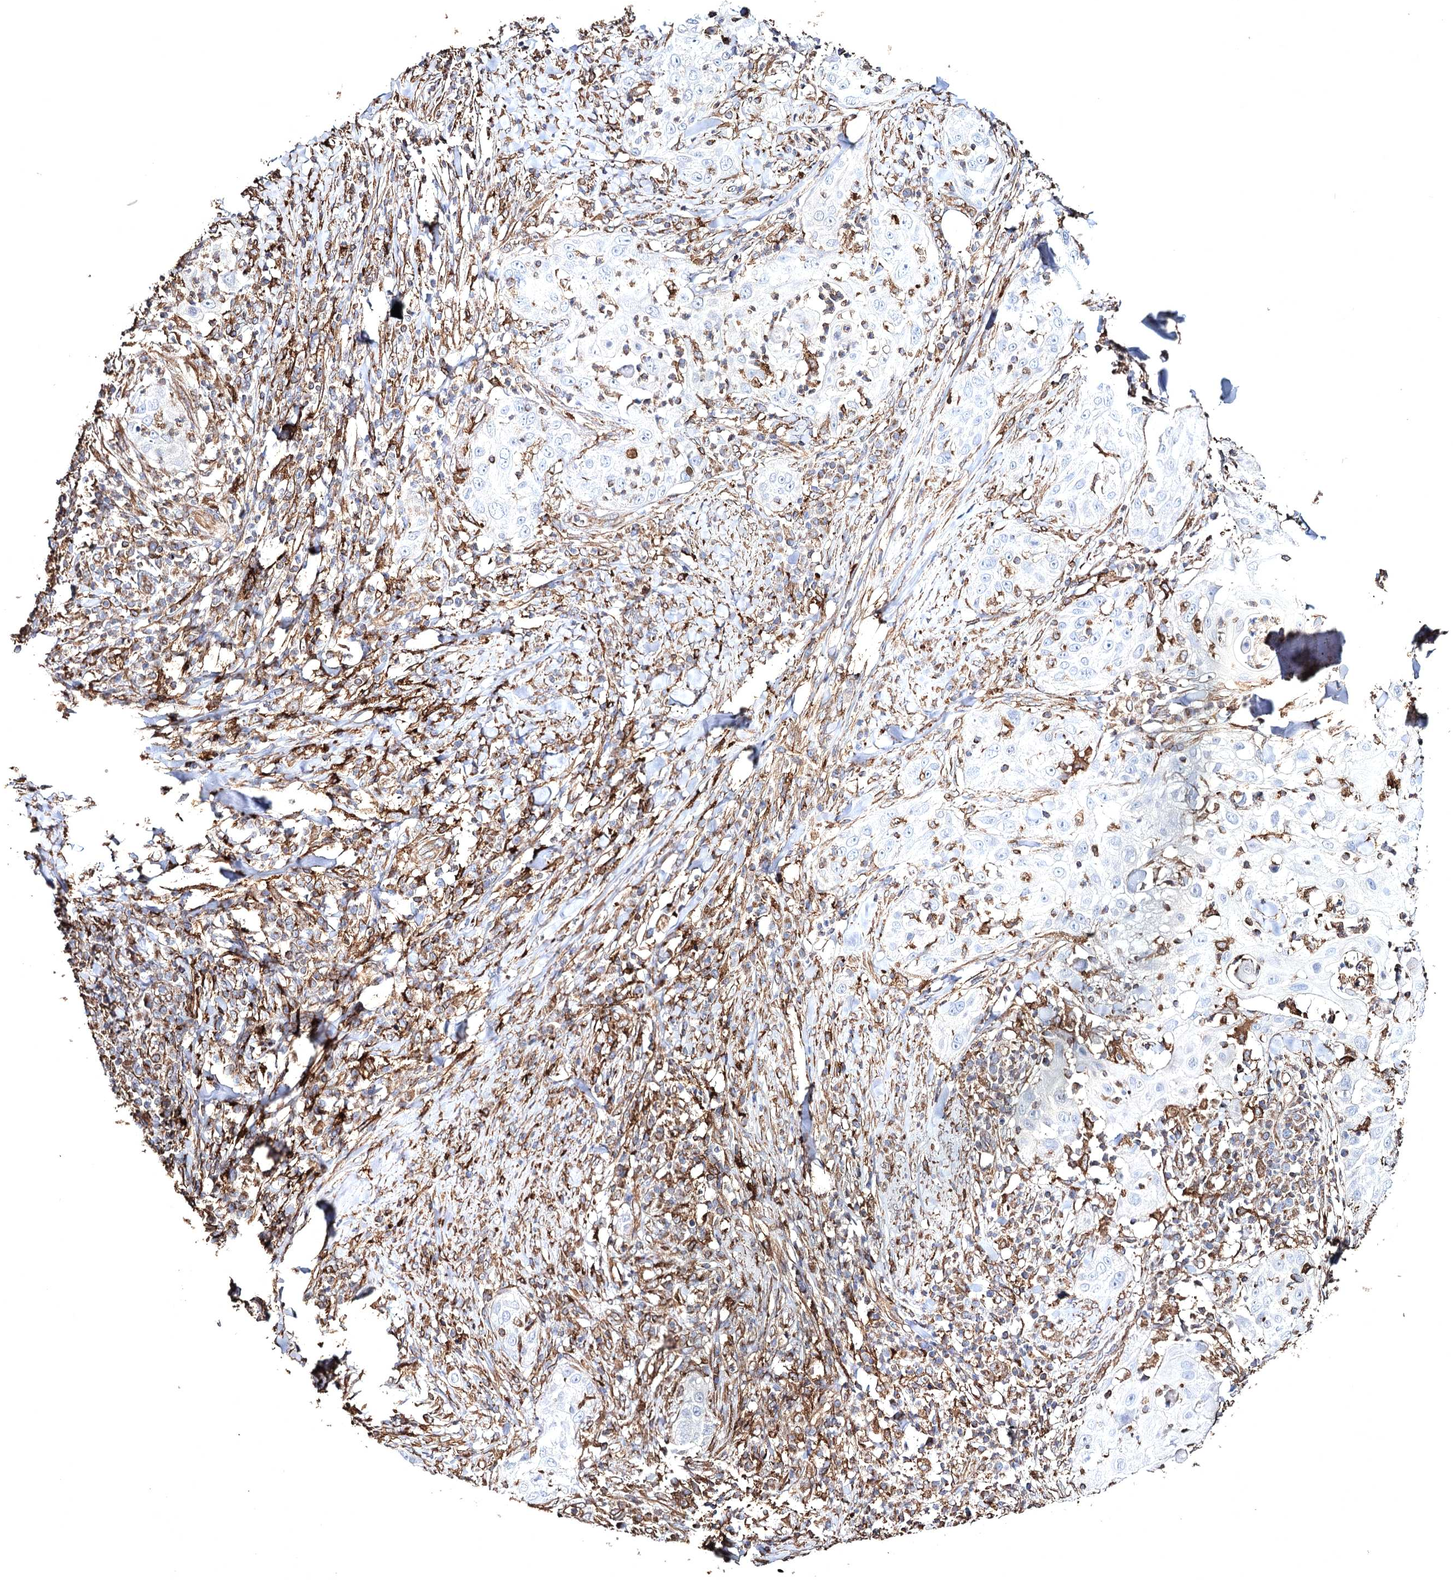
{"staining": {"intensity": "negative", "quantity": "none", "location": "none"}, "tissue": "skin cancer", "cell_type": "Tumor cells", "image_type": "cancer", "snomed": [{"axis": "morphology", "description": "Squamous cell carcinoma, NOS"}, {"axis": "topography", "description": "Skin"}], "caption": "Tumor cells show no significant positivity in skin squamous cell carcinoma.", "gene": "CLEC4M", "patient": {"sex": "female", "age": 44}}